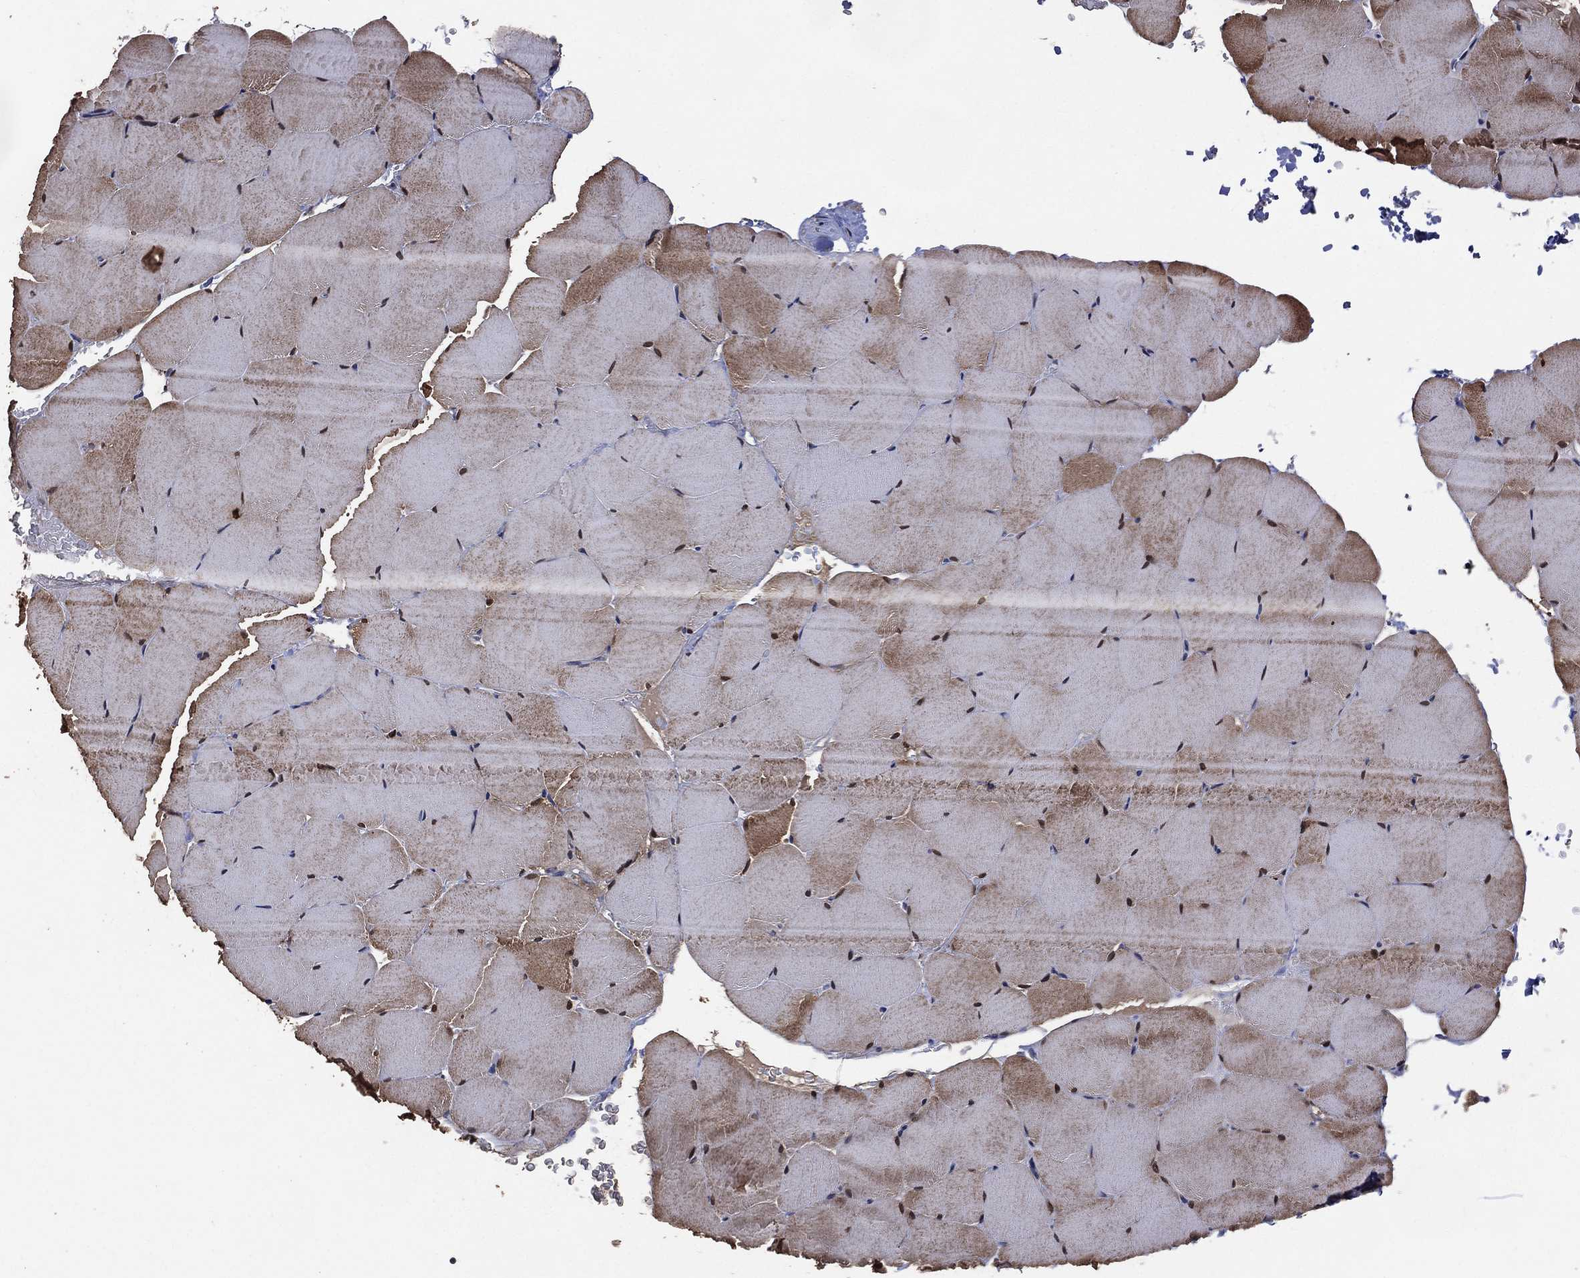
{"staining": {"intensity": "moderate", "quantity": "25%-75%", "location": "cytoplasmic/membranous"}, "tissue": "skeletal muscle", "cell_type": "Myocytes", "image_type": "normal", "snomed": [{"axis": "morphology", "description": "Normal tissue, NOS"}, {"axis": "topography", "description": "Skeletal muscle"}], "caption": "Skeletal muscle stained with a brown dye demonstrates moderate cytoplasmic/membranous positive staining in about 25%-75% of myocytes.", "gene": "ADPRHL1", "patient": {"sex": "female", "age": 37}}